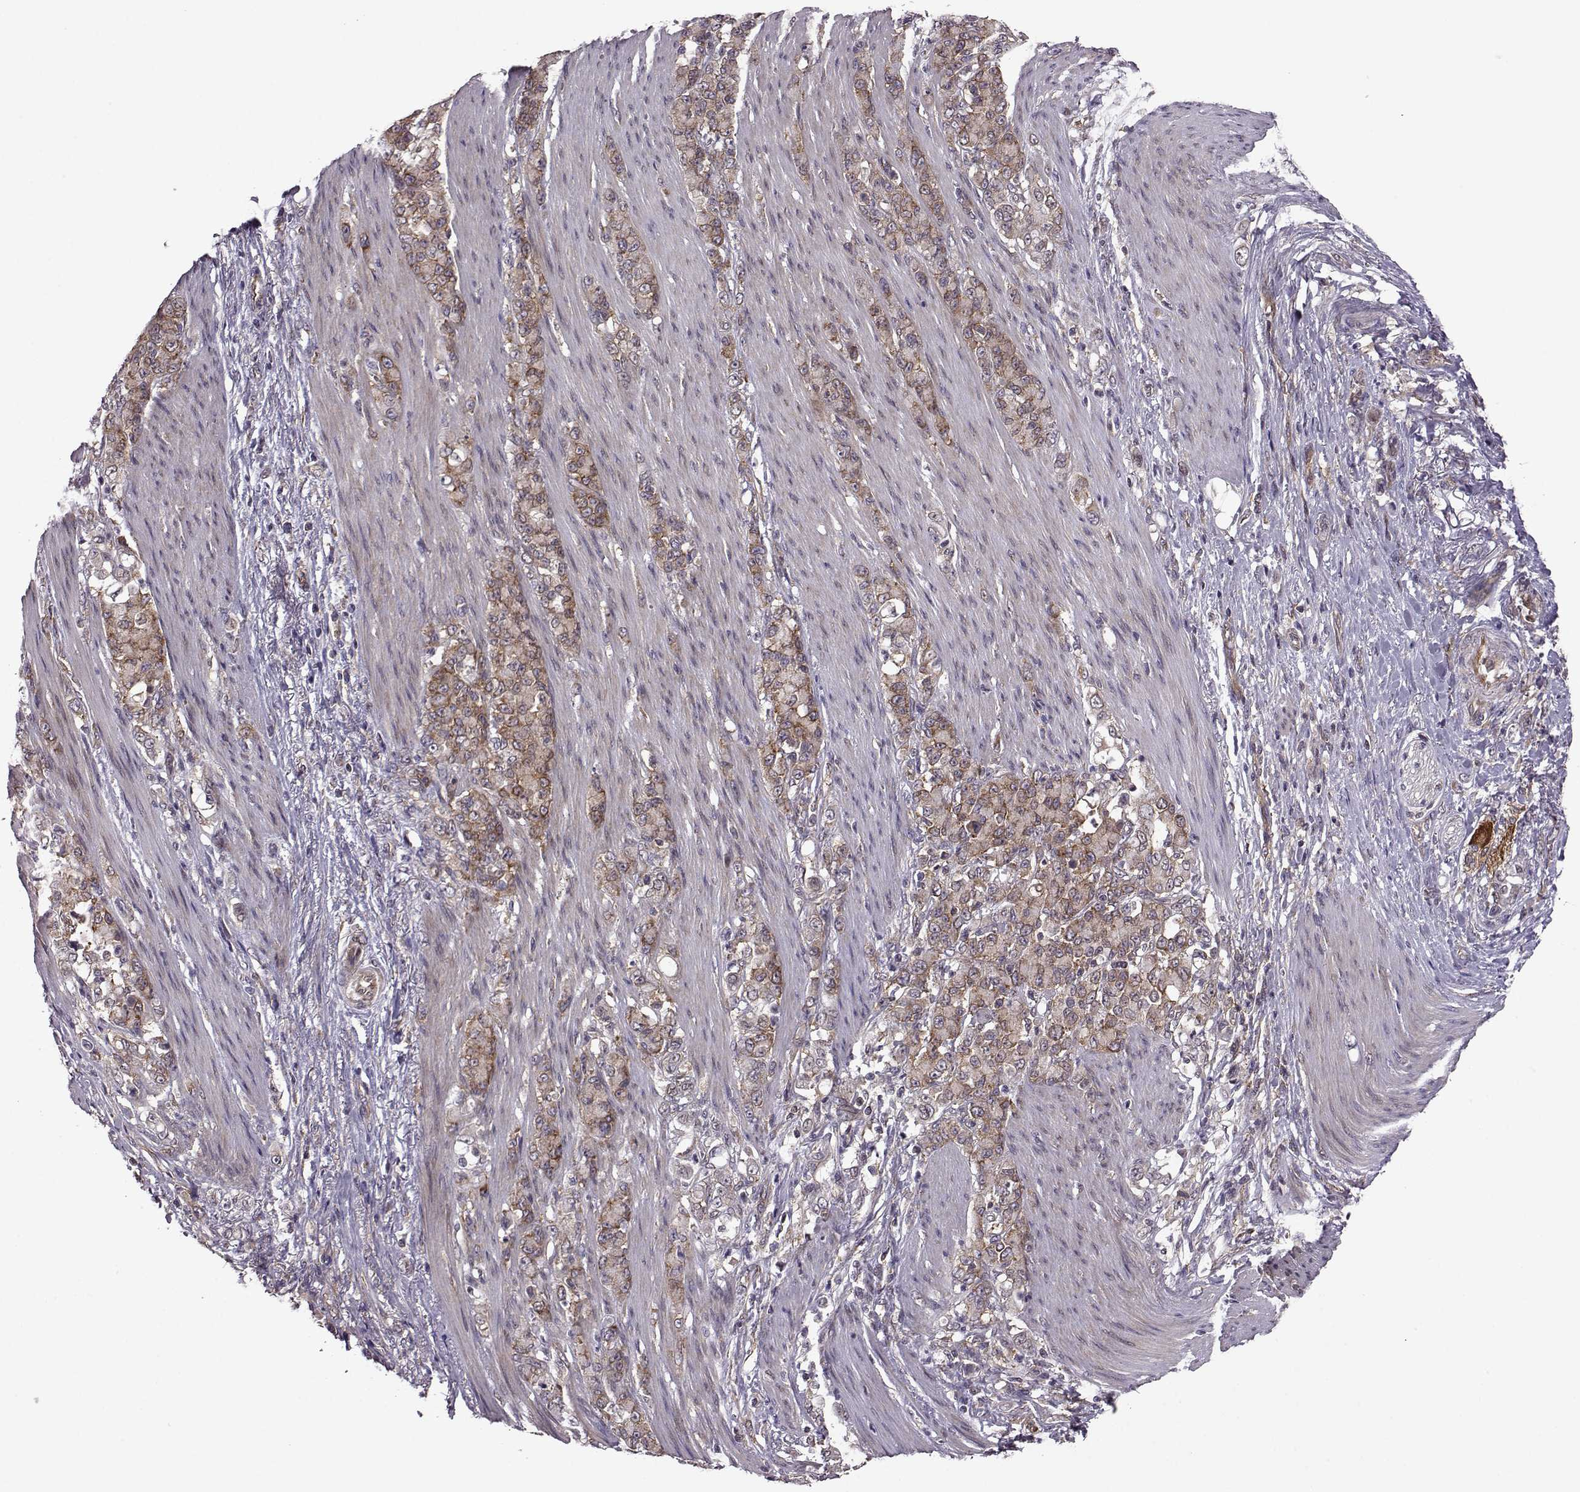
{"staining": {"intensity": "moderate", "quantity": ">75%", "location": "cytoplasmic/membranous"}, "tissue": "stomach cancer", "cell_type": "Tumor cells", "image_type": "cancer", "snomed": [{"axis": "morphology", "description": "Adenocarcinoma, NOS"}, {"axis": "topography", "description": "Stomach"}], "caption": "Adenocarcinoma (stomach) was stained to show a protein in brown. There is medium levels of moderate cytoplasmic/membranous positivity in about >75% of tumor cells.", "gene": "URI1", "patient": {"sex": "female", "age": 79}}